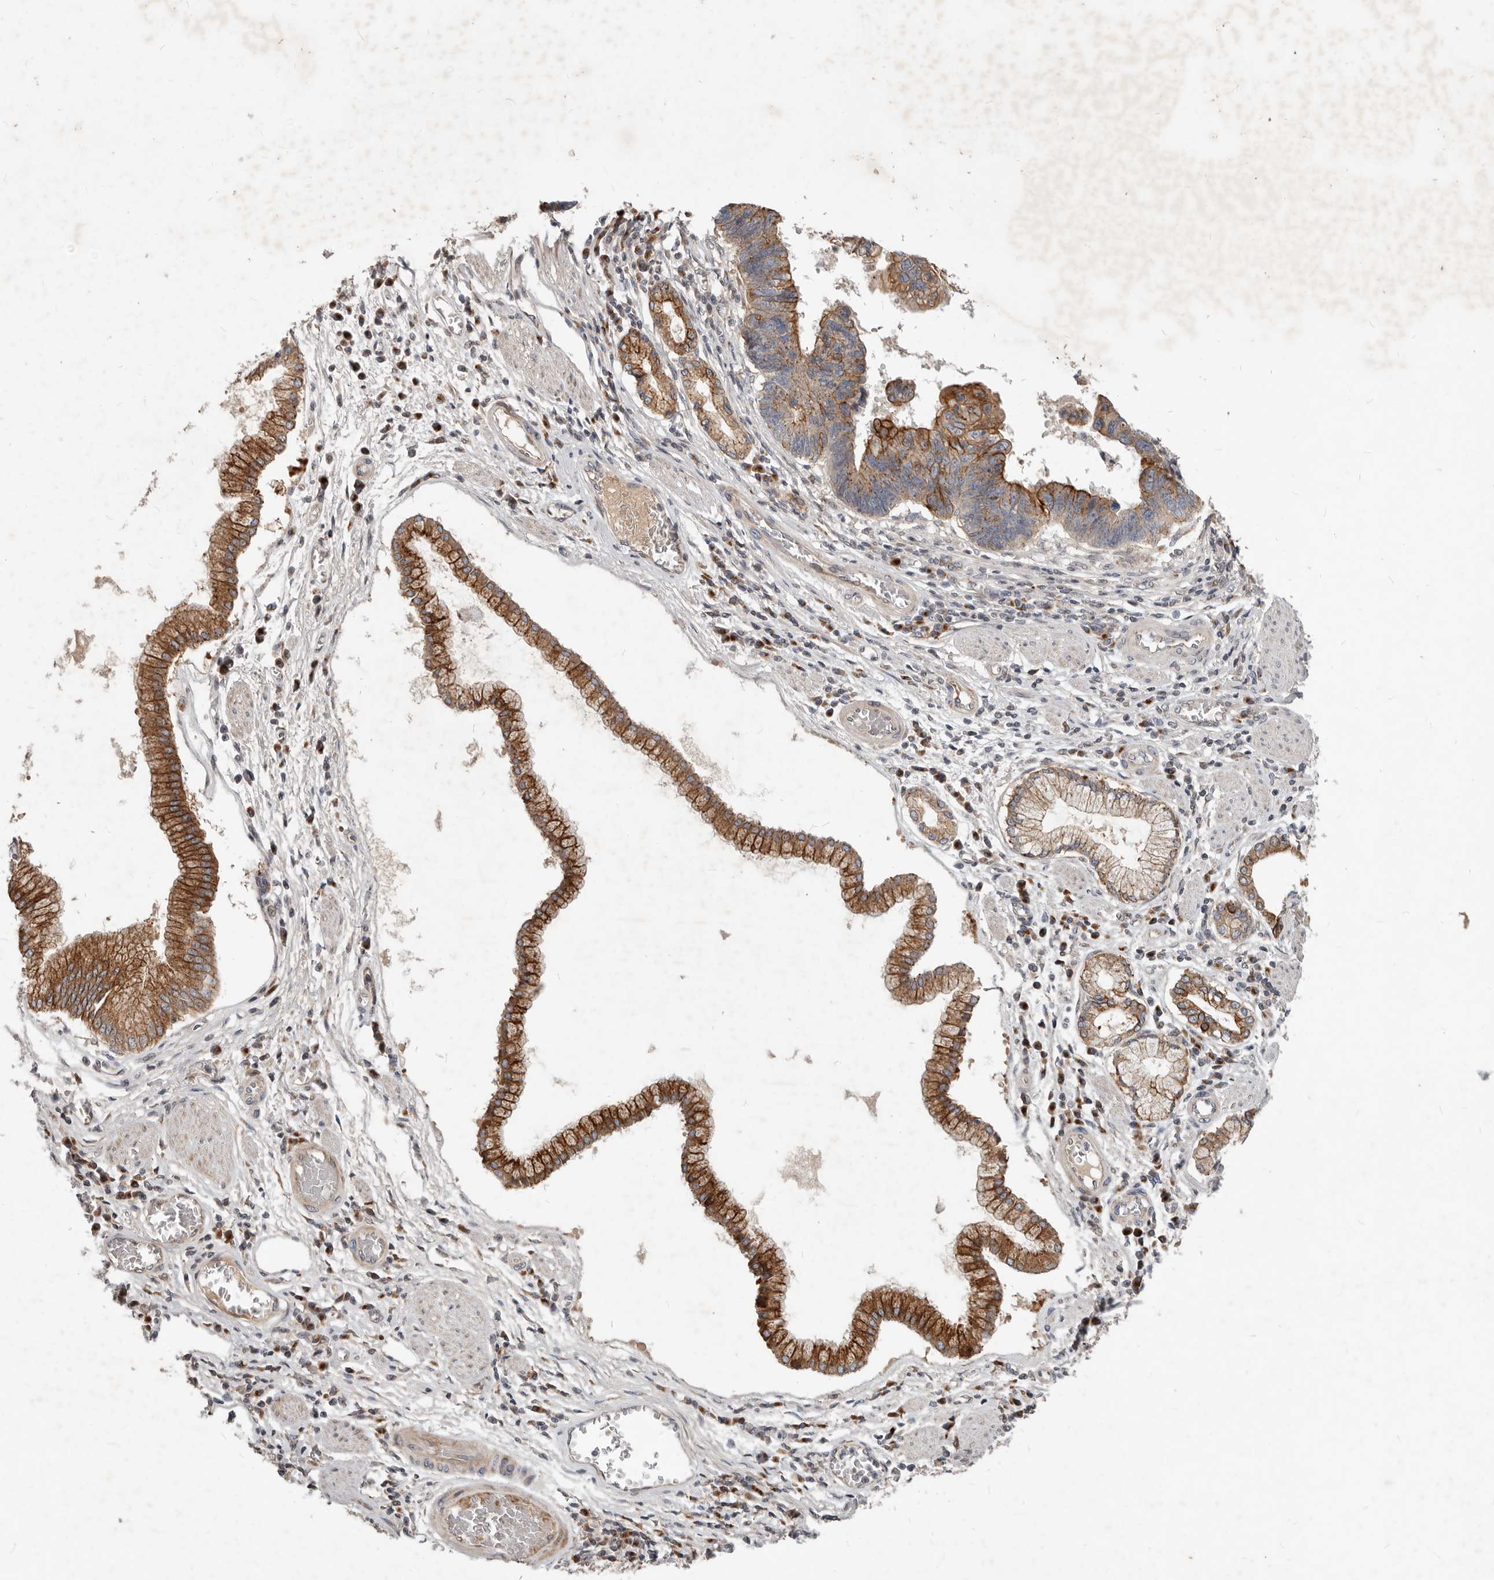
{"staining": {"intensity": "strong", "quantity": "25%-75%", "location": "cytoplasmic/membranous"}, "tissue": "stomach cancer", "cell_type": "Tumor cells", "image_type": "cancer", "snomed": [{"axis": "morphology", "description": "Adenocarcinoma, NOS"}, {"axis": "topography", "description": "Stomach"}], "caption": "Protein expression by immunohistochemistry (IHC) reveals strong cytoplasmic/membranous positivity in about 25%-75% of tumor cells in stomach cancer (adenocarcinoma).", "gene": "NPY4R", "patient": {"sex": "male", "age": 59}}